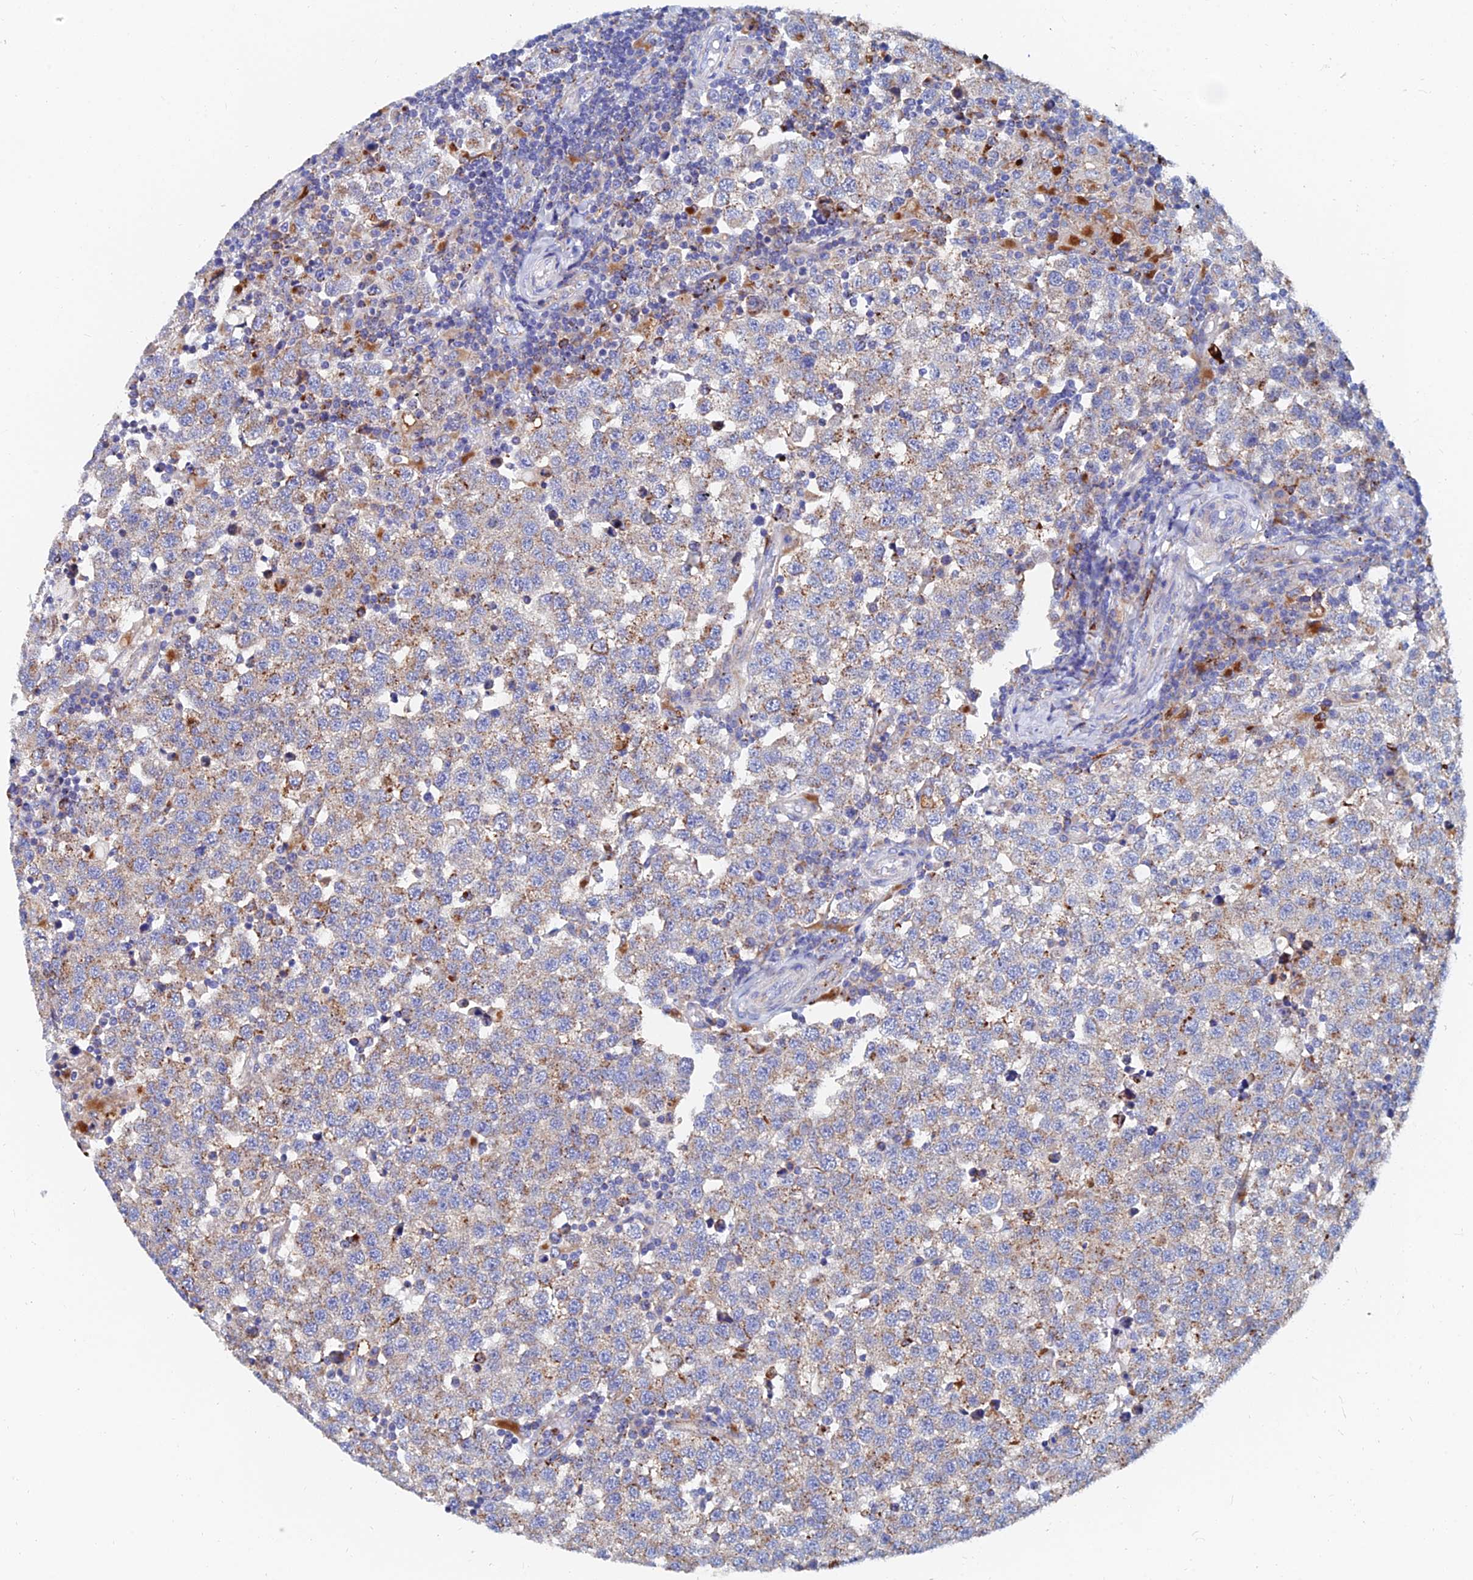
{"staining": {"intensity": "moderate", "quantity": "25%-75%", "location": "cytoplasmic/membranous"}, "tissue": "testis cancer", "cell_type": "Tumor cells", "image_type": "cancer", "snomed": [{"axis": "morphology", "description": "Seminoma, NOS"}, {"axis": "topography", "description": "Testis"}], "caption": "Testis seminoma tissue demonstrates moderate cytoplasmic/membranous staining in approximately 25%-75% of tumor cells", "gene": "SPNS1", "patient": {"sex": "male", "age": 34}}